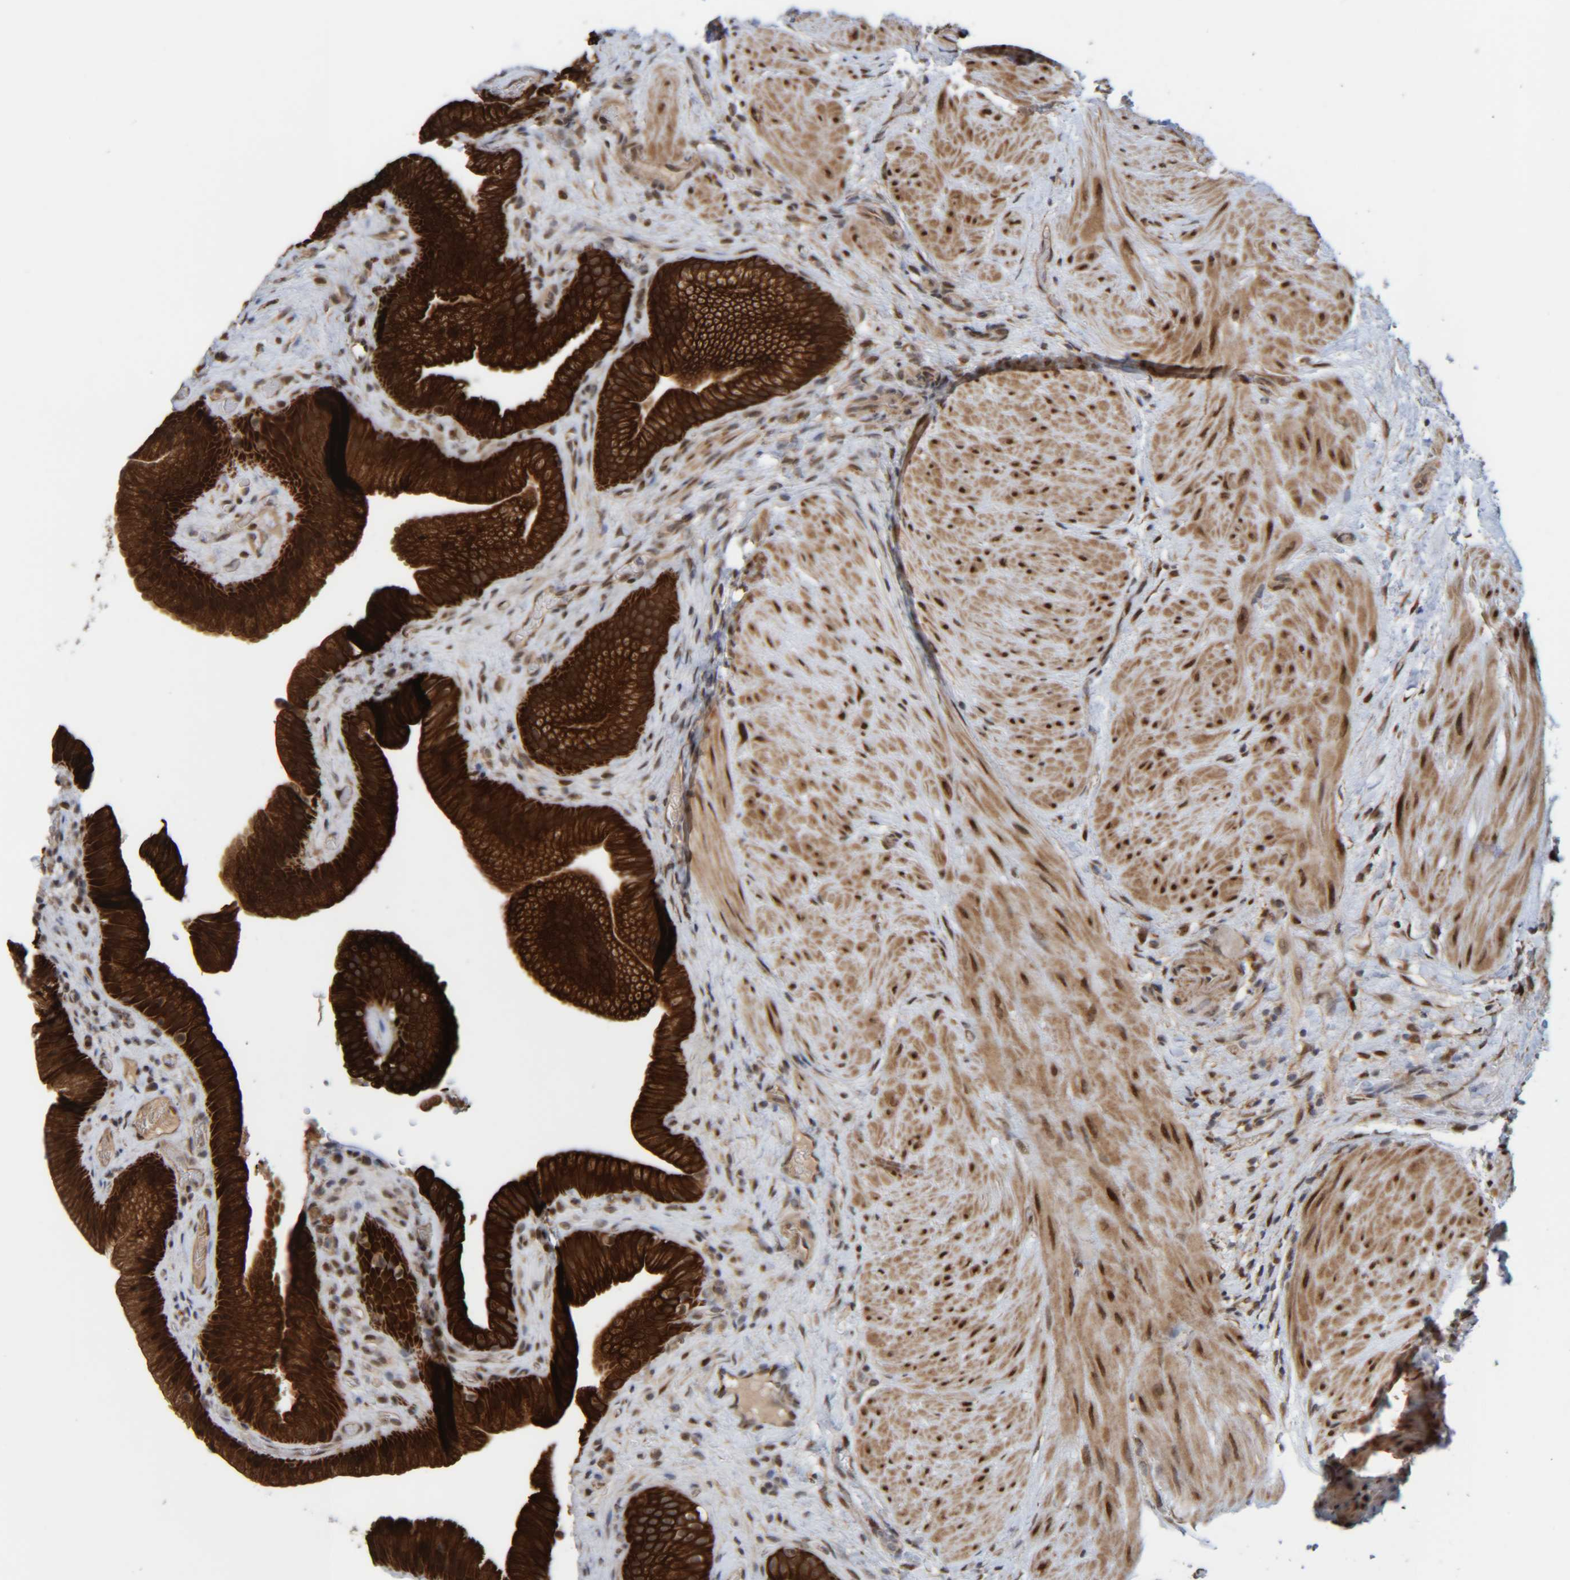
{"staining": {"intensity": "strong", "quantity": ">75%", "location": "cytoplasmic/membranous"}, "tissue": "gallbladder", "cell_type": "Glandular cells", "image_type": "normal", "snomed": [{"axis": "morphology", "description": "Normal tissue, NOS"}, {"axis": "topography", "description": "Gallbladder"}], "caption": "Immunohistochemistry (IHC) (DAB (3,3'-diaminobenzidine)) staining of unremarkable gallbladder reveals strong cytoplasmic/membranous protein positivity in about >75% of glandular cells. (Brightfield microscopy of DAB IHC at high magnification).", "gene": "CCDC57", "patient": {"sex": "male", "age": 49}}